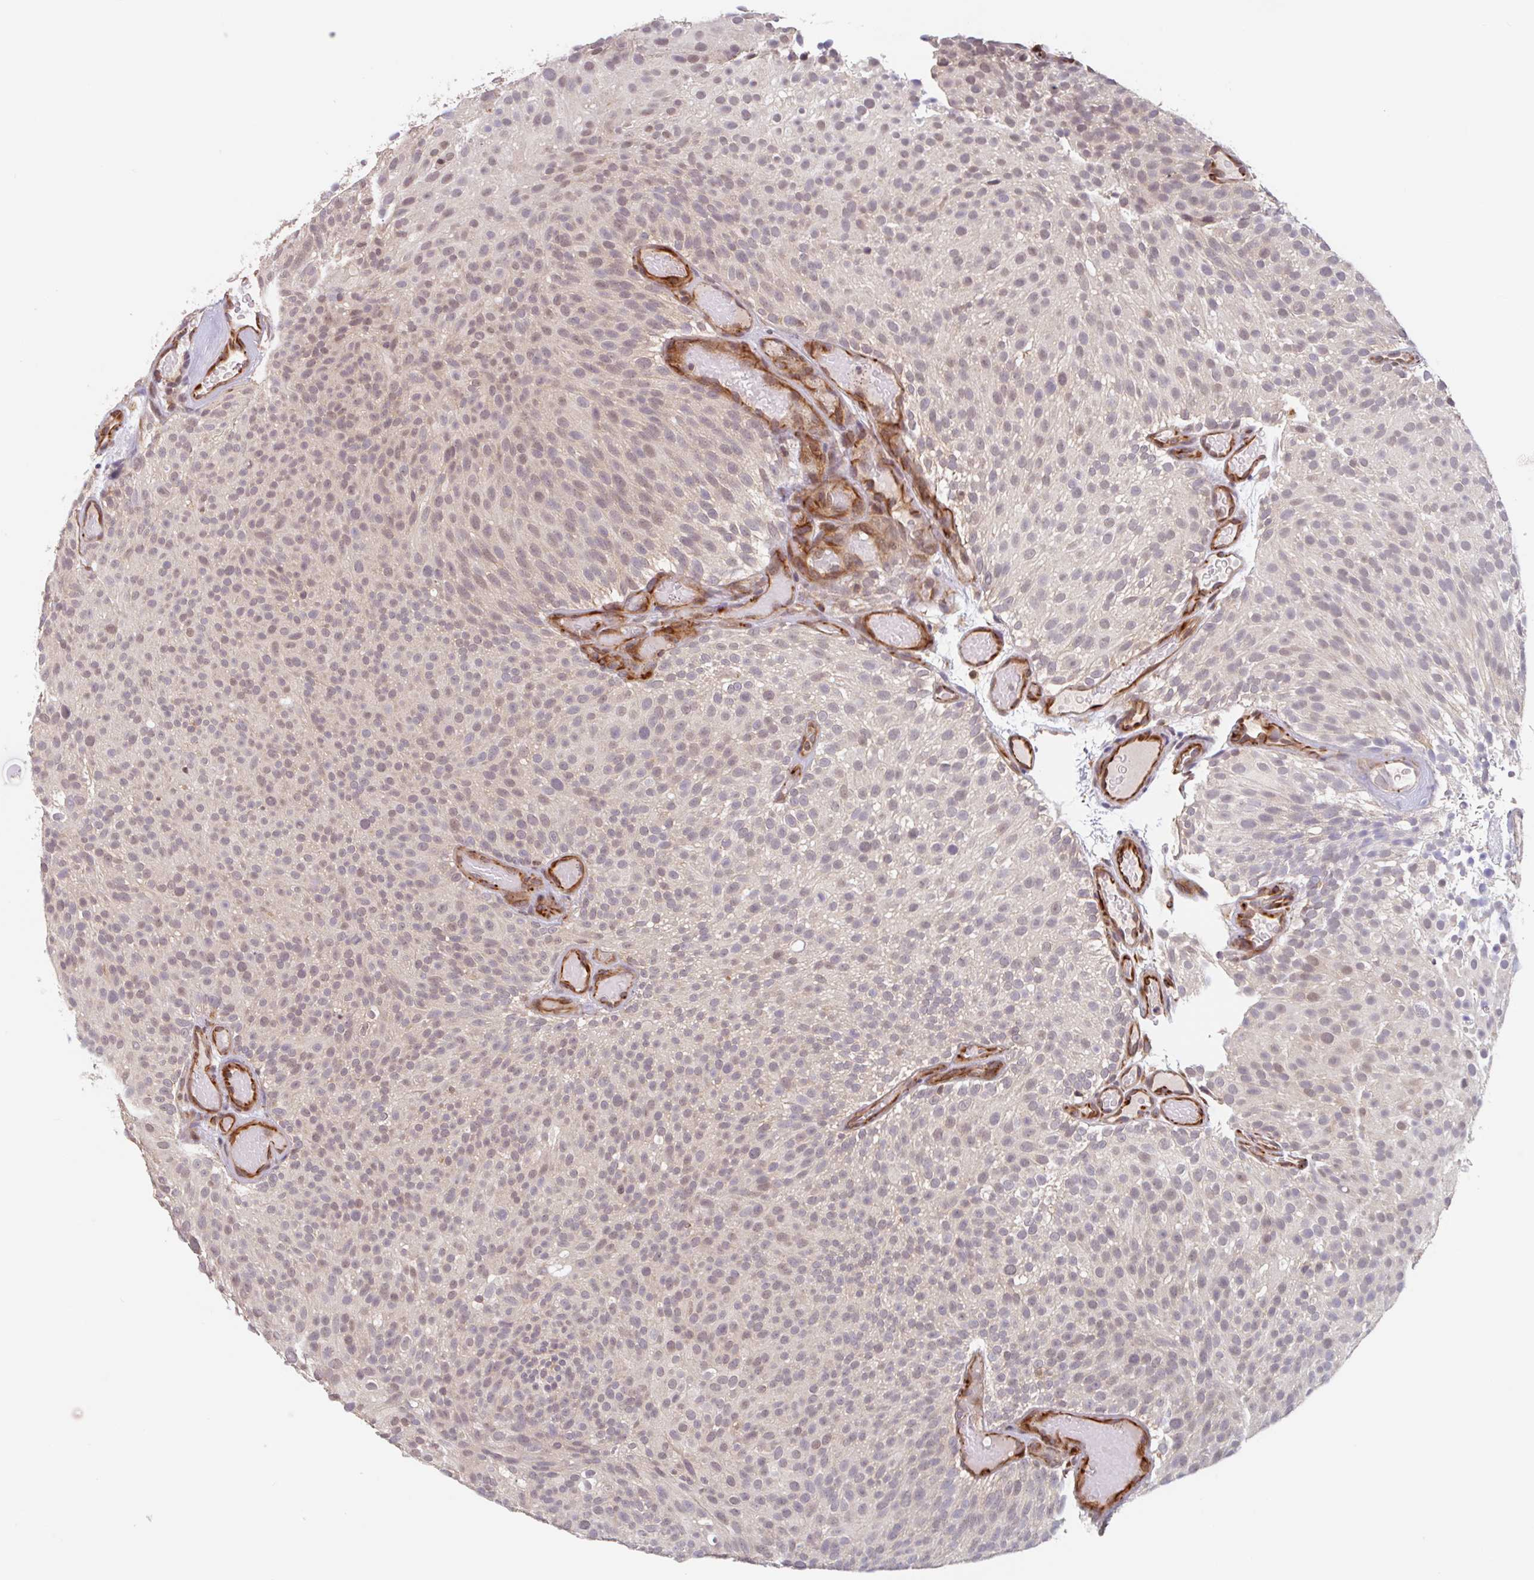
{"staining": {"intensity": "weak", "quantity": "25%-75%", "location": "nuclear"}, "tissue": "urothelial cancer", "cell_type": "Tumor cells", "image_type": "cancer", "snomed": [{"axis": "morphology", "description": "Urothelial carcinoma, Low grade"}, {"axis": "topography", "description": "Urinary bladder"}], "caption": "Urothelial cancer was stained to show a protein in brown. There is low levels of weak nuclear positivity in about 25%-75% of tumor cells.", "gene": "NUB1", "patient": {"sex": "male", "age": 78}}